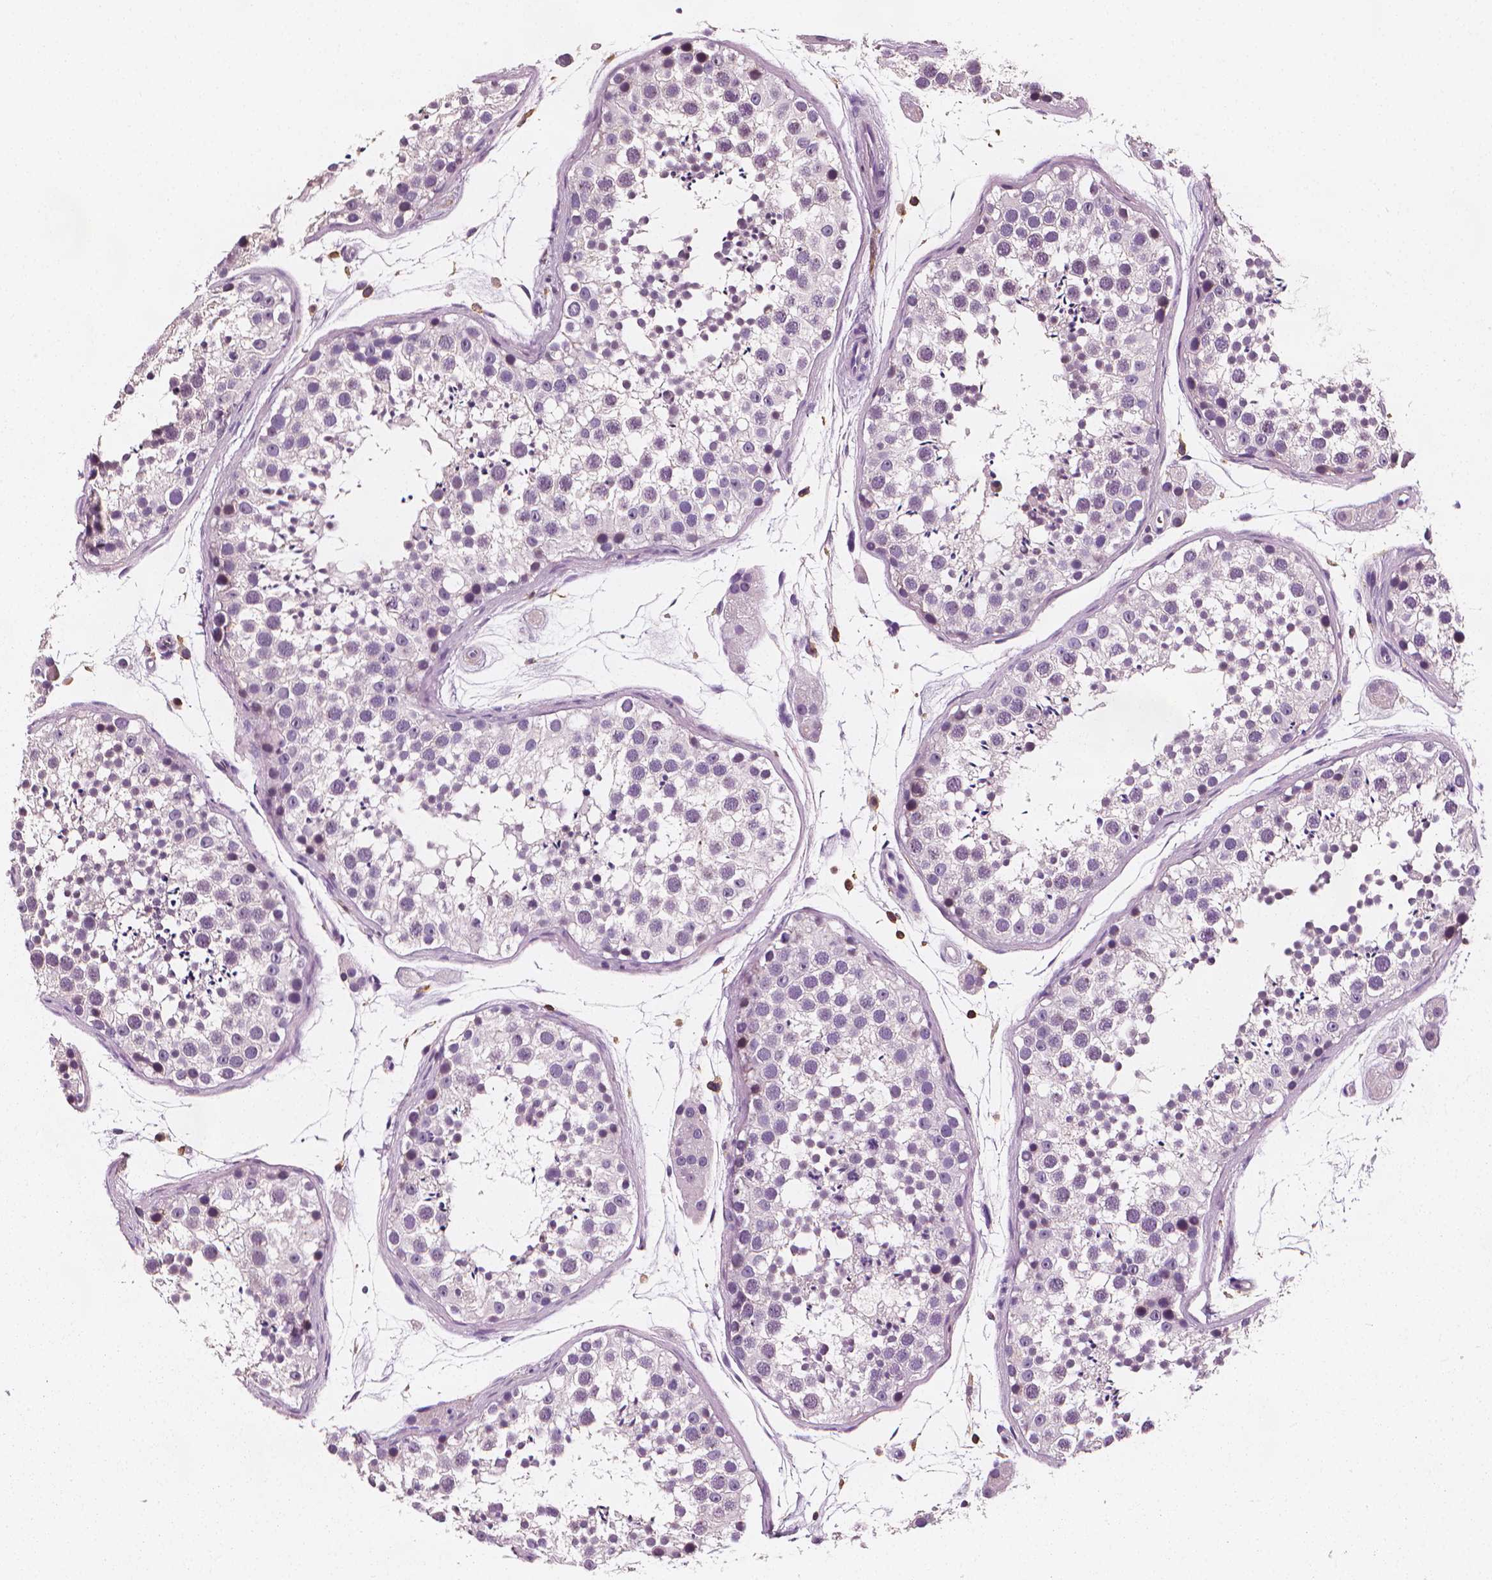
{"staining": {"intensity": "negative", "quantity": "none", "location": "none"}, "tissue": "testis", "cell_type": "Cells in seminiferous ducts", "image_type": "normal", "snomed": [{"axis": "morphology", "description": "Normal tissue, NOS"}, {"axis": "topography", "description": "Testis"}], "caption": "Testis was stained to show a protein in brown. There is no significant staining in cells in seminiferous ducts. (DAB immunohistochemistry (IHC) with hematoxylin counter stain).", "gene": "PTPRC", "patient": {"sex": "male", "age": 41}}